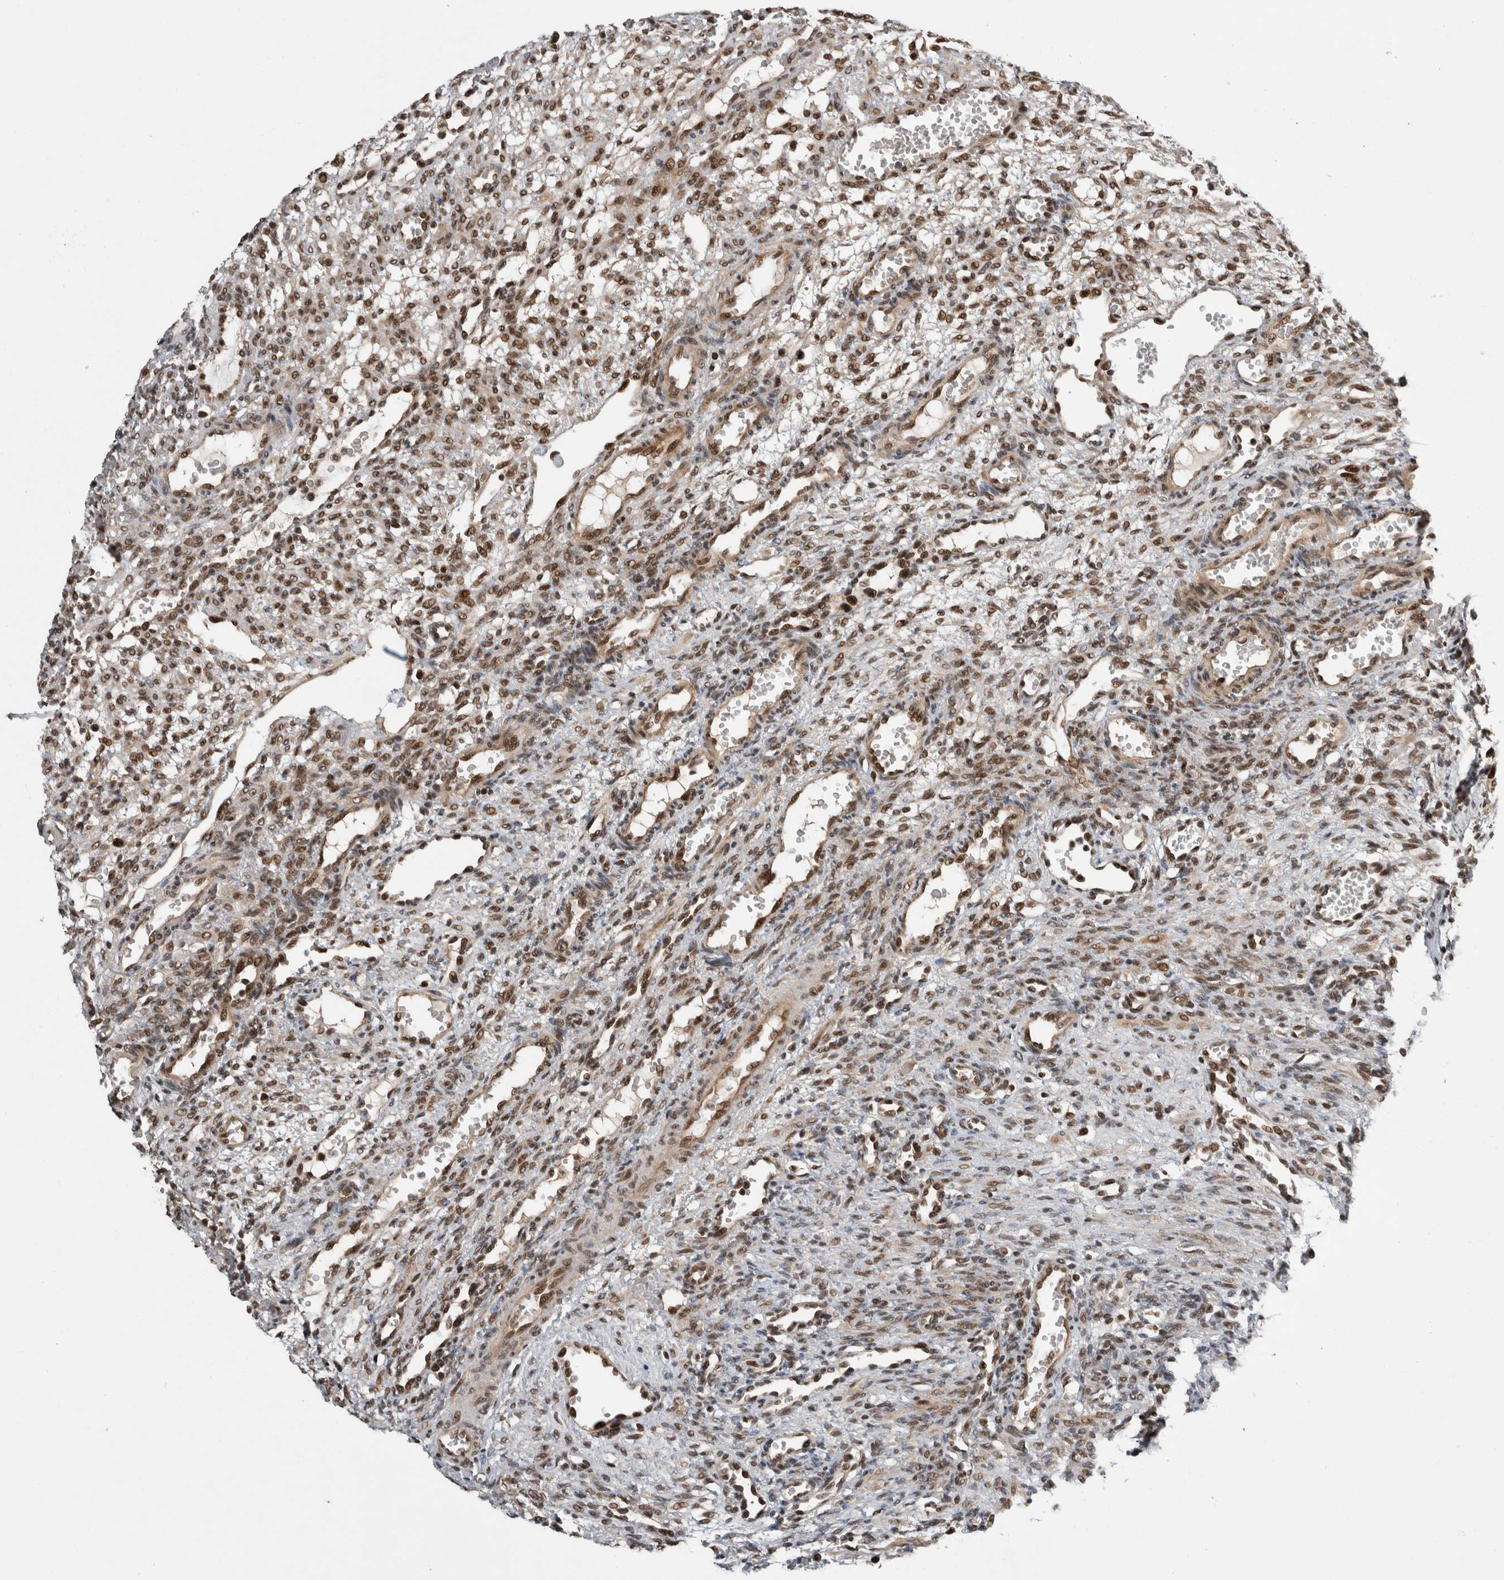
{"staining": {"intensity": "moderate", "quantity": "25%-75%", "location": "nuclear"}, "tissue": "ovary", "cell_type": "Ovarian stroma cells", "image_type": "normal", "snomed": [{"axis": "morphology", "description": "Normal tissue, NOS"}, {"axis": "topography", "description": "Ovary"}], "caption": "Immunohistochemistry (IHC) histopathology image of benign ovary: human ovary stained using immunohistochemistry (IHC) displays medium levels of moderate protein expression localized specifically in the nuclear of ovarian stroma cells, appearing as a nuclear brown color.", "gene": "CPSF2", "patient": {"sex": "female", "age": 34}}